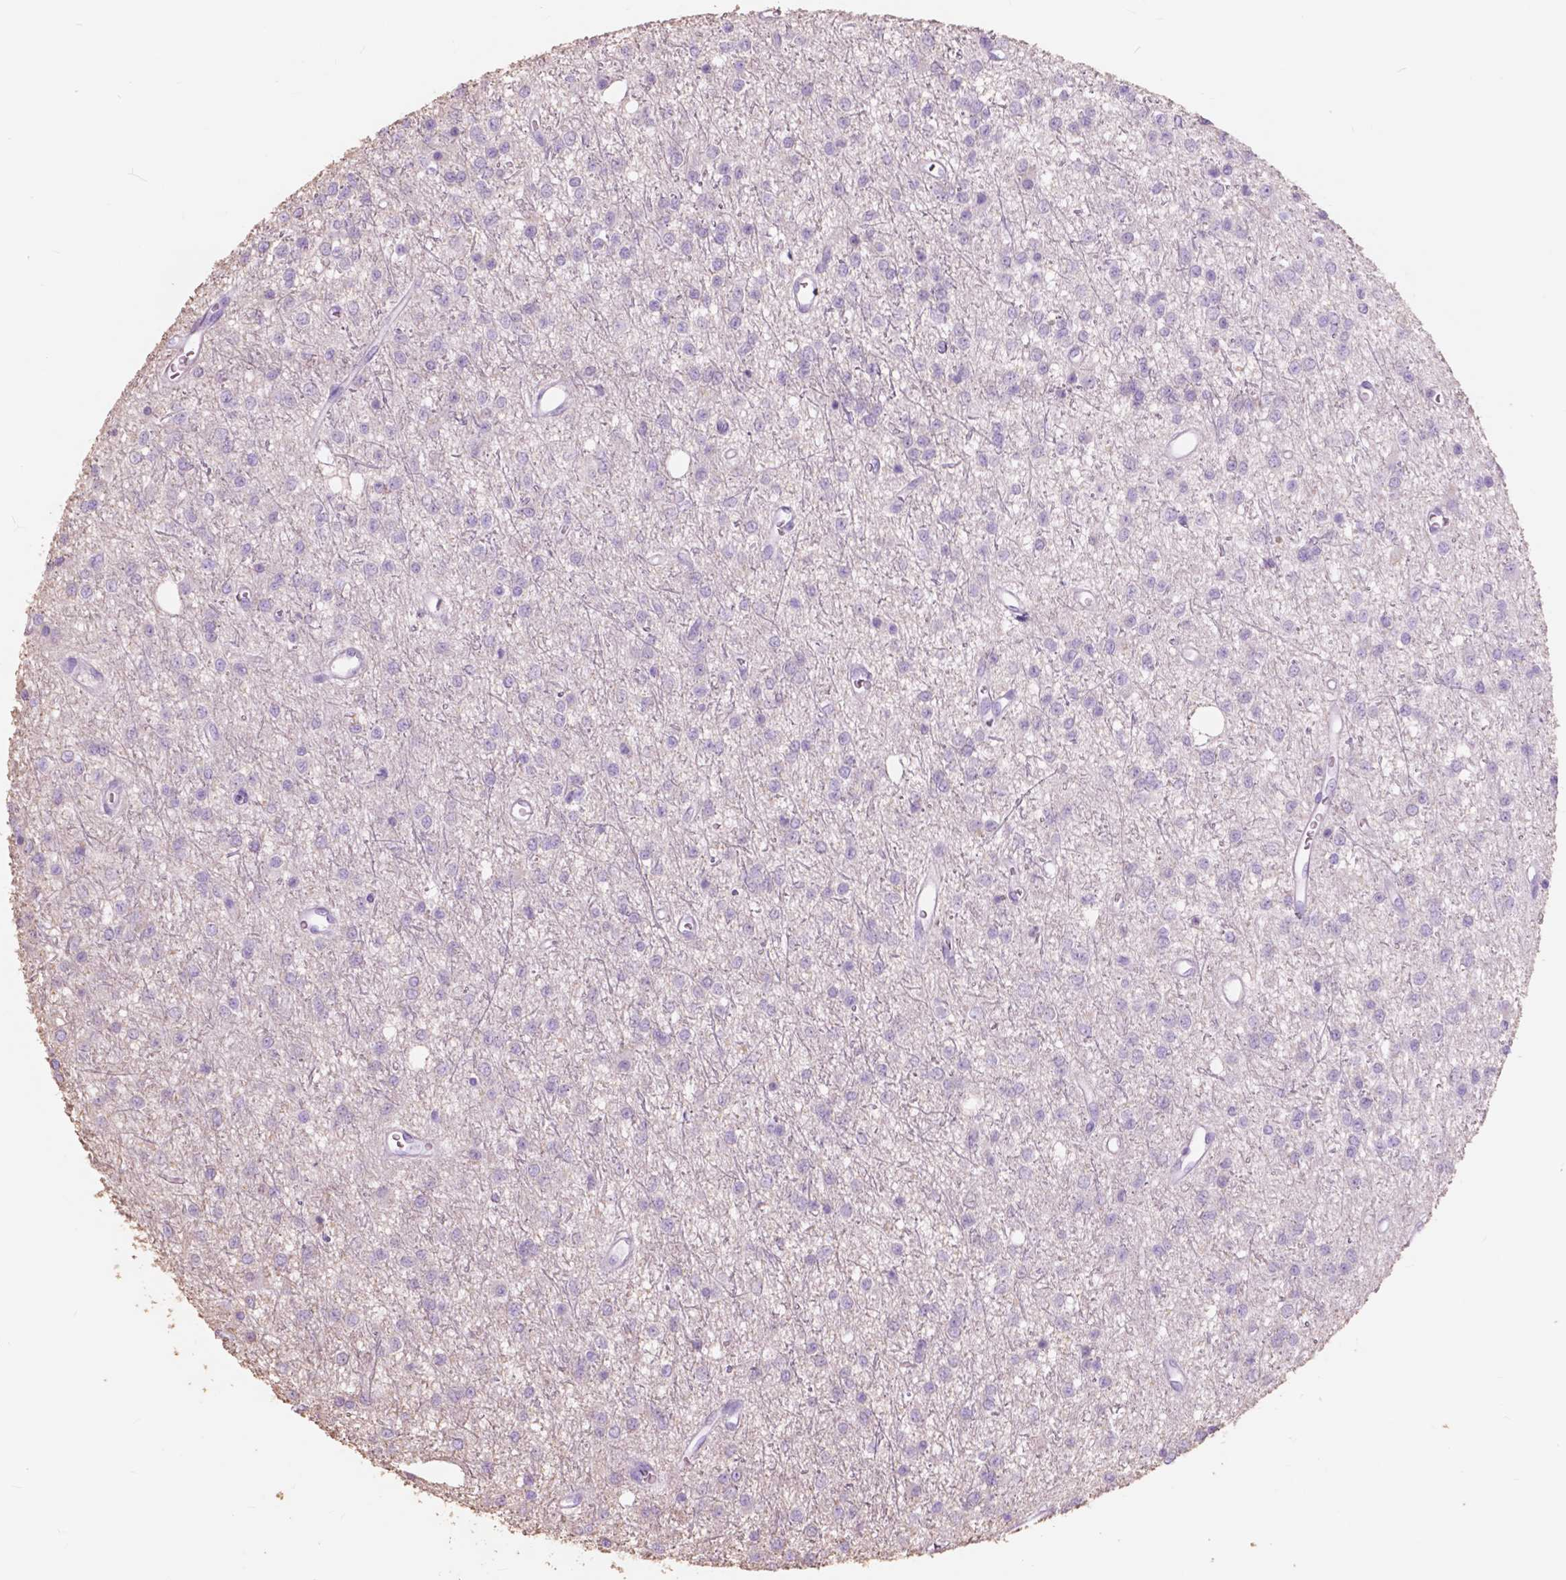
{"staining": {"intensity": "negative", "quantity": "none", "location": "none"}, "tissue": "glioma", "cell_type": "Tumor cells", "image_type": "cancer", "snomed": [{"axis": "morphology", "description": "Glioma, malignant, Low grade"}, {"axis": "topography", "description": "Brain"}], "caption": "DAB (3,3'-diaminobenzidine) immunohistochemical staining of human glioma reveals no significant positivity in tumor cells.", "gene": "FXYD2", "patient": {"sex": "female", "age": 45}}